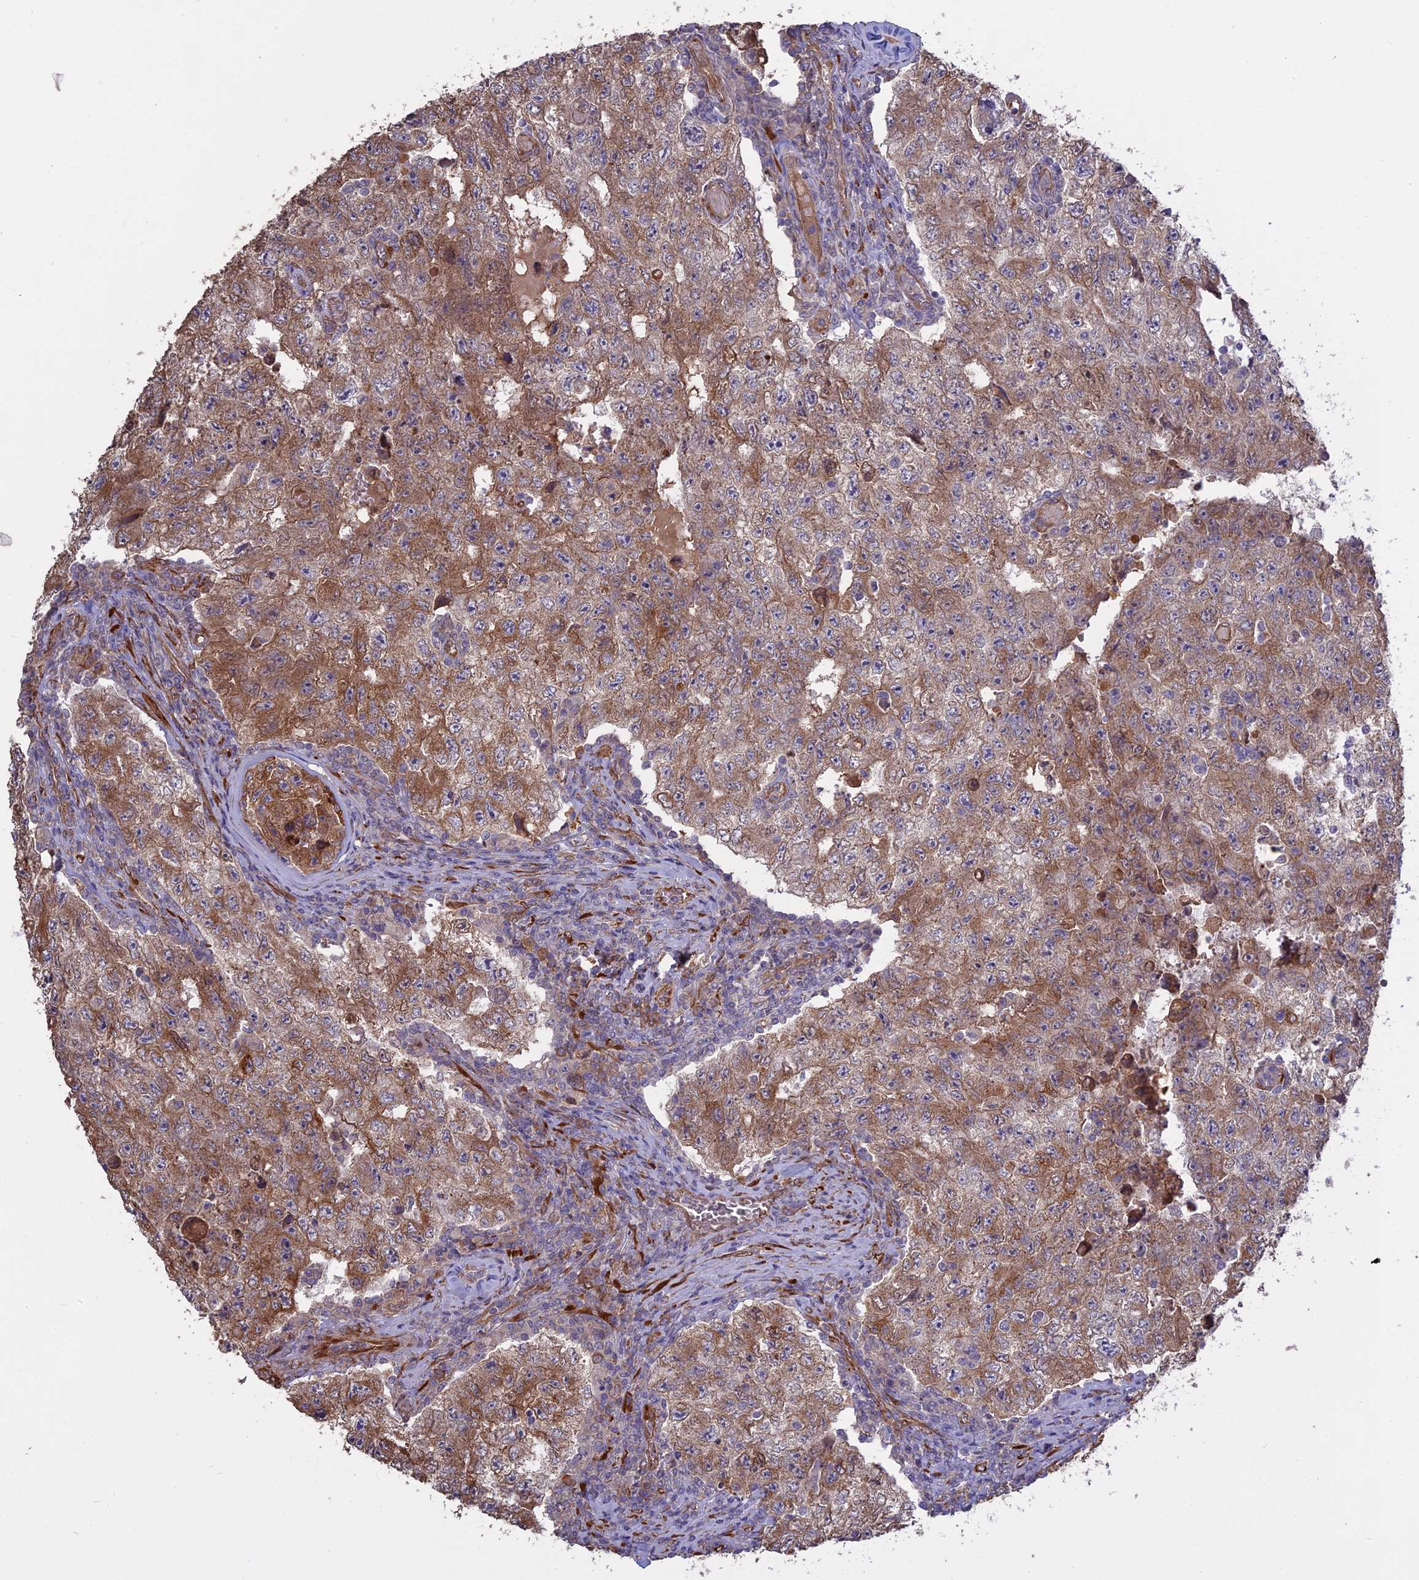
{"staining": {"intensity": "moderate", "quantity": ">75%", "location": "cytoplasmic/membranous"}, "tissue": "testis cancer", "cell_type": "Tumor cells", "image_type": "cancer", "snomed": [{"axis": "morphology", "description": "Carcinoma, Embryonal, NOS"}, {"axis": "topography", "description": "Testis"}], "caption": "Moderate cytoplasmic/membranous expression for a protein is appreciated in approximately >75% of tumor cells of testis cancer (embryonal carcinoma) using immunohistochemistry.", "gene": "PPIC", "patient": {"sex": "male", "age": 17}}